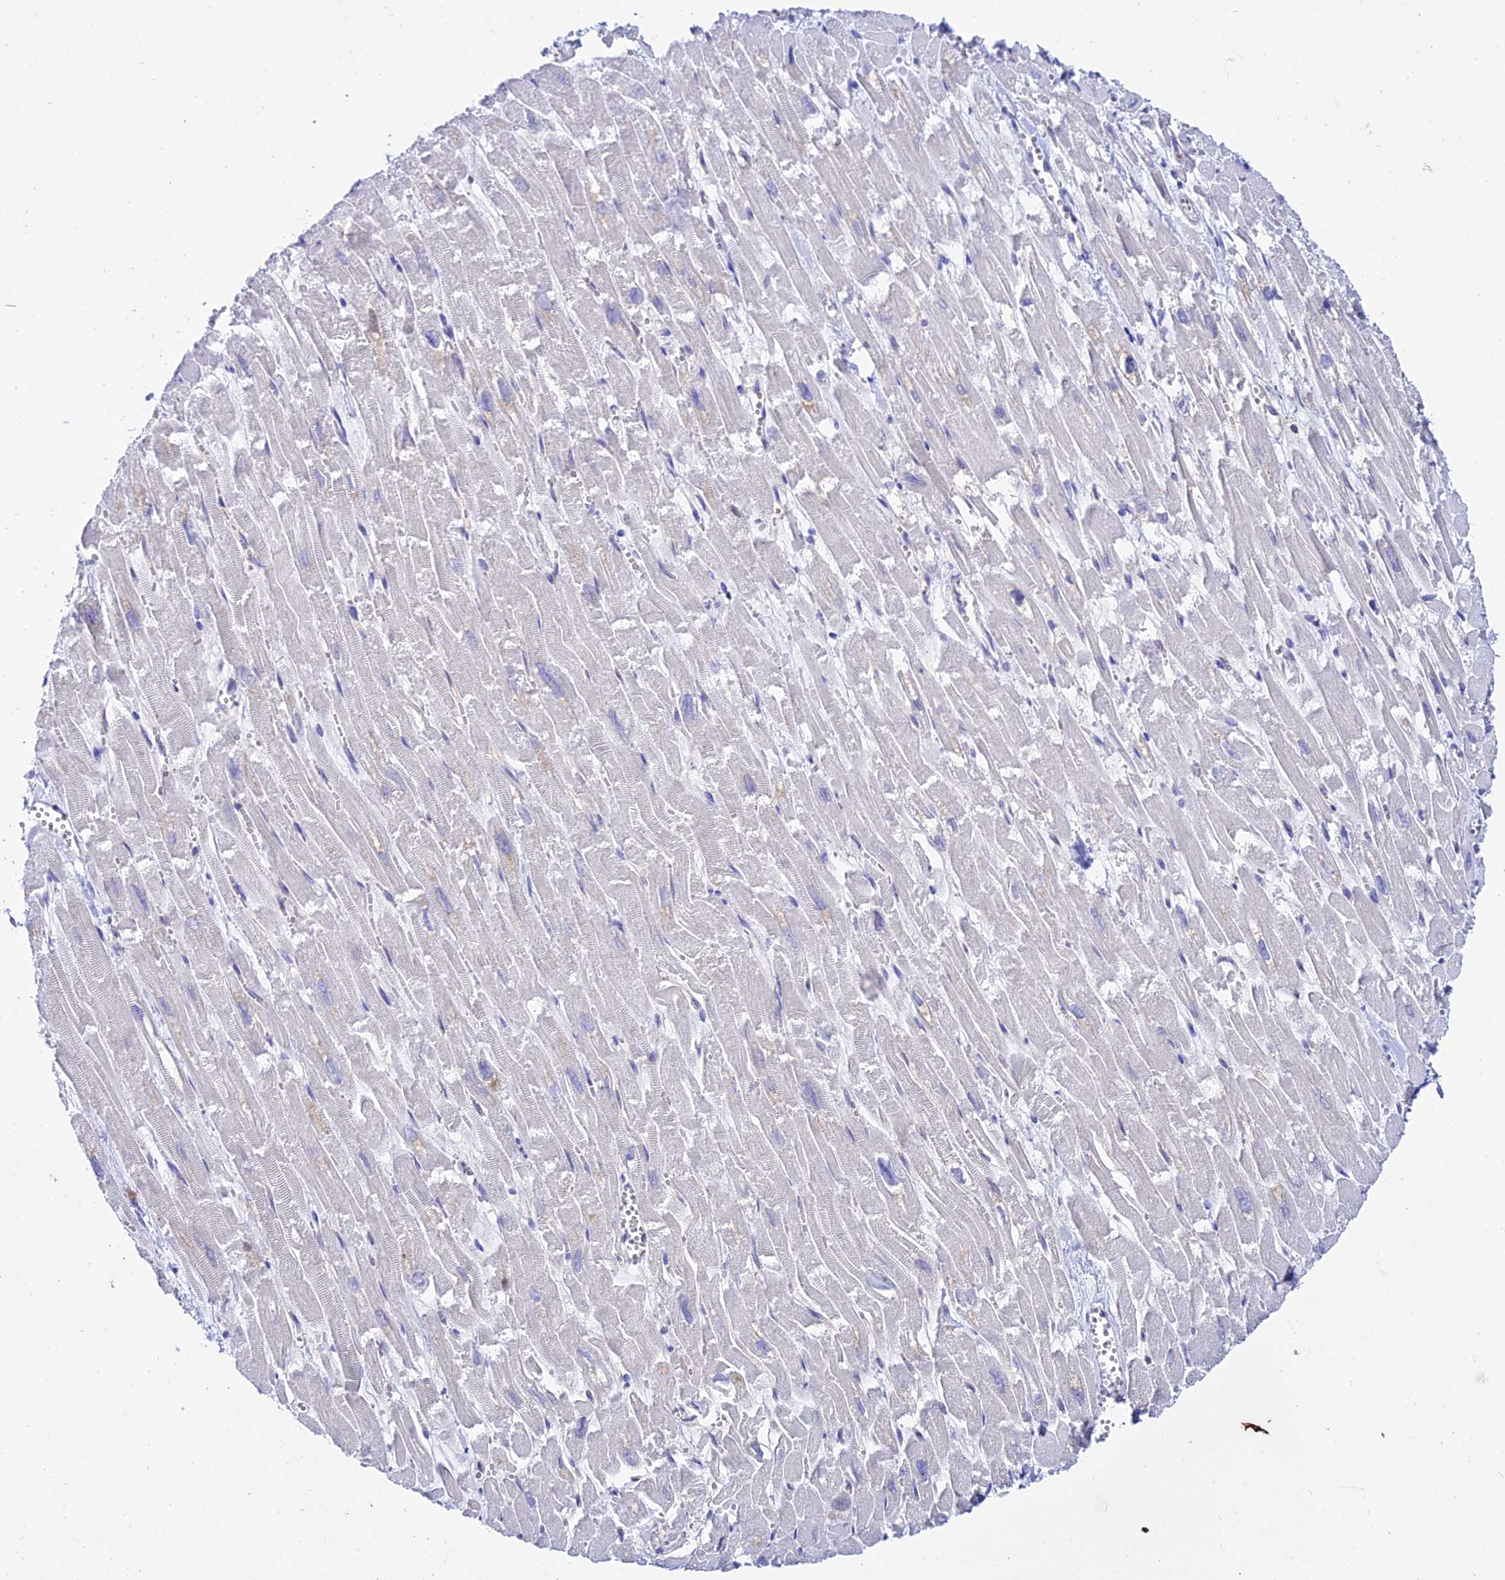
{"staining": {"intensity": "negative", "quantity": "none", "location": "none"}, "tissue": "heart muscle", "cell_type": "Cardiomyocytes", "image_type": "normal", "snomed": [{"axis": "morphology", "description": "Normal tissue, NOS"}, {"axis": "topography", "description": "Heart"}], "caption": "Immunohistochemistry of unremarkable human heart muscle demonstrates no positivity in cardiomyocytes.", "gene": "S100A16", "patient": {"sex": "male", "age": 54}}